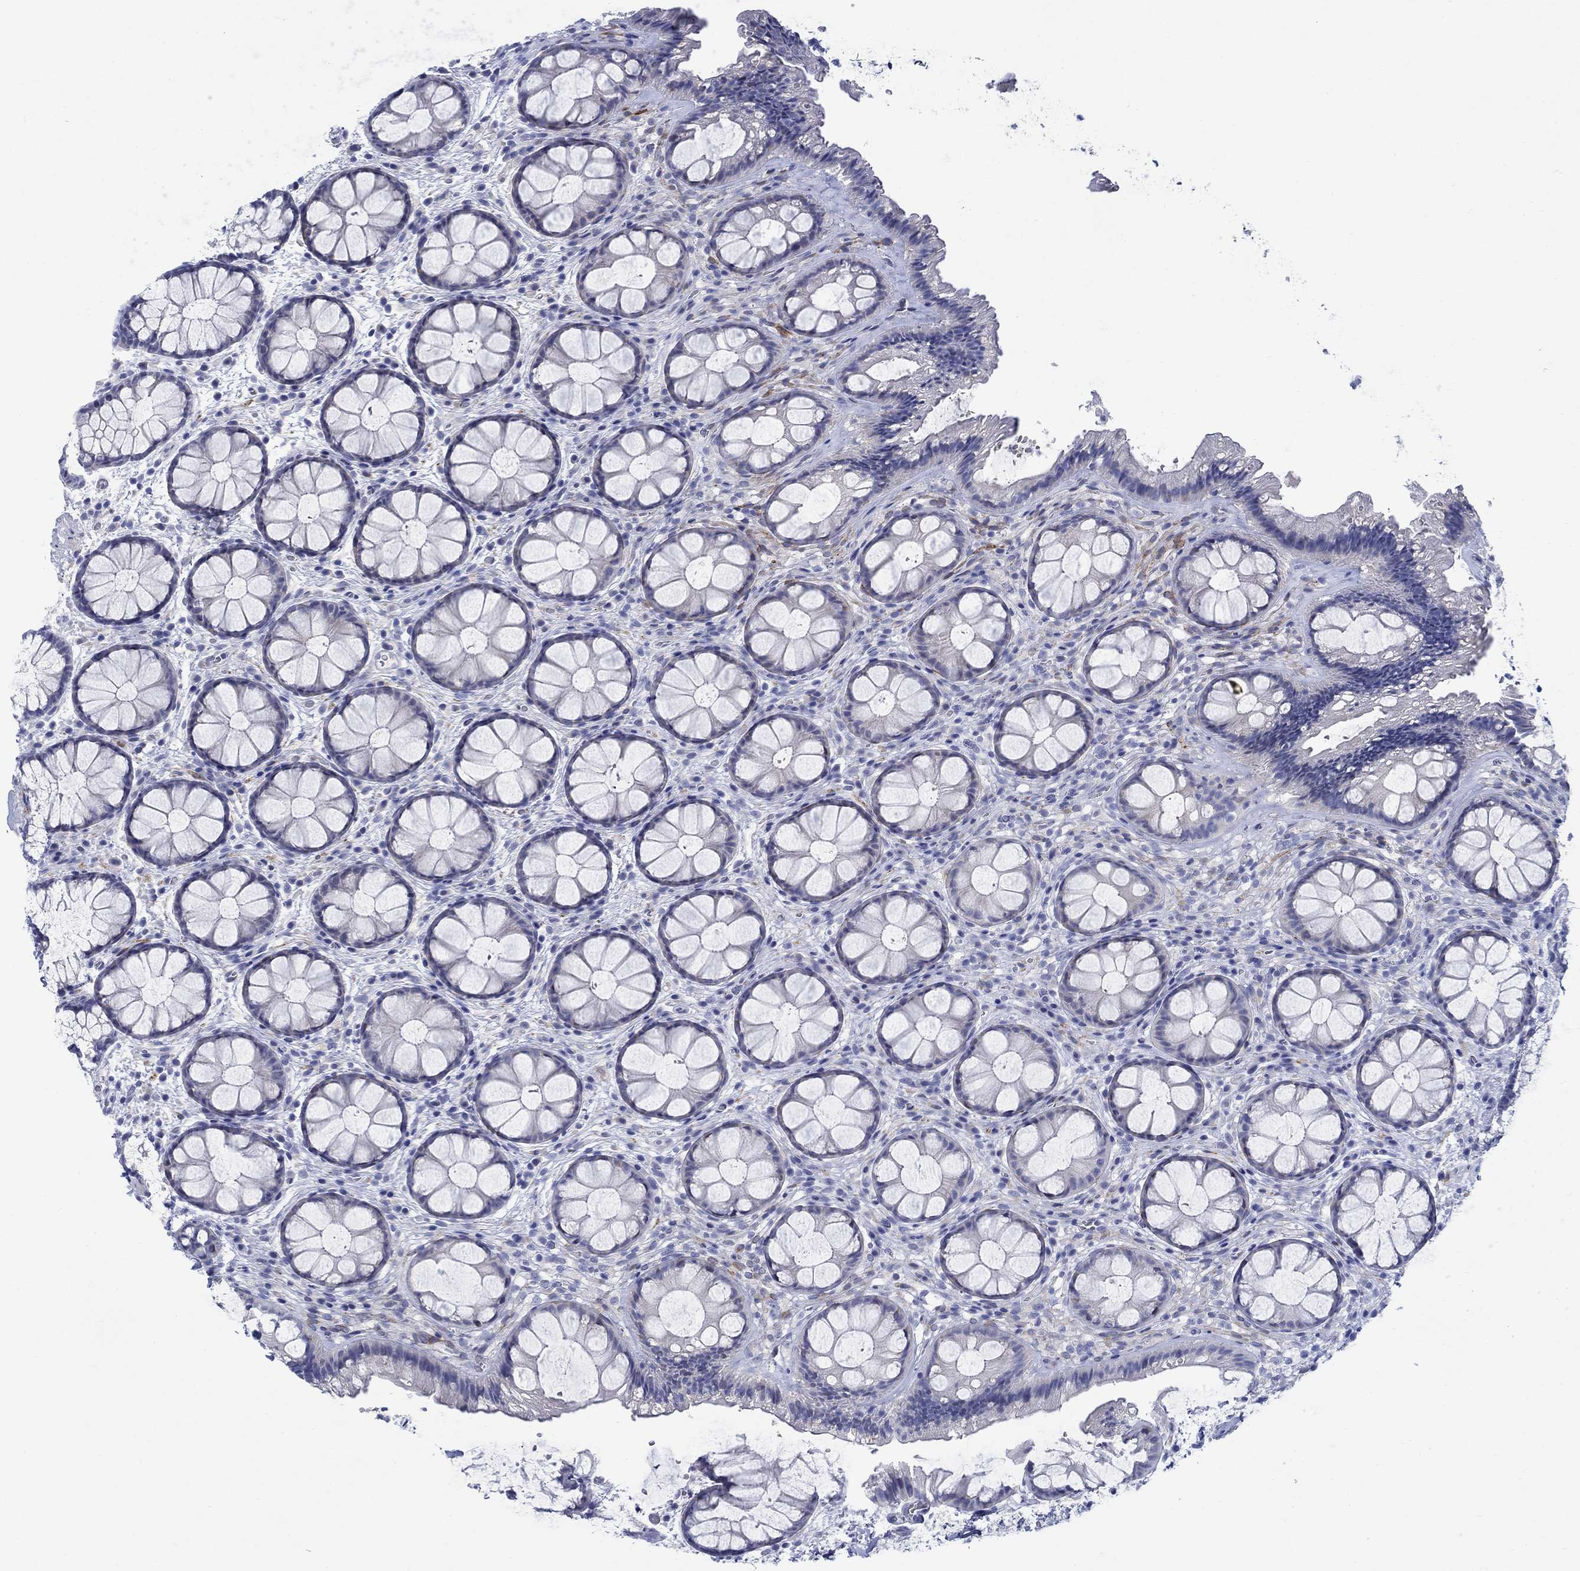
{"staining": {"intensity": "negative", "quantity": "none", "location": "none"}, "tissue": "rectum", "cell_type": "Glandular cells", "image_type": "normal", "snomed": [{"axis": "morphology", "description": "Normal tissue, NOS"}, {"axis": "topography", "description": "Rectum"}], "caption": "Benign rectum was stained to show a protein in brown. There is no significant positivity in glandular cells. (DAB (3,3'-diaminobenzidine) immunohistochemistry (IHC) visualized using brightfield microscopy, high magnification).", "gene": "KSR2", "patient": {"sex": "female", "age": 62}}